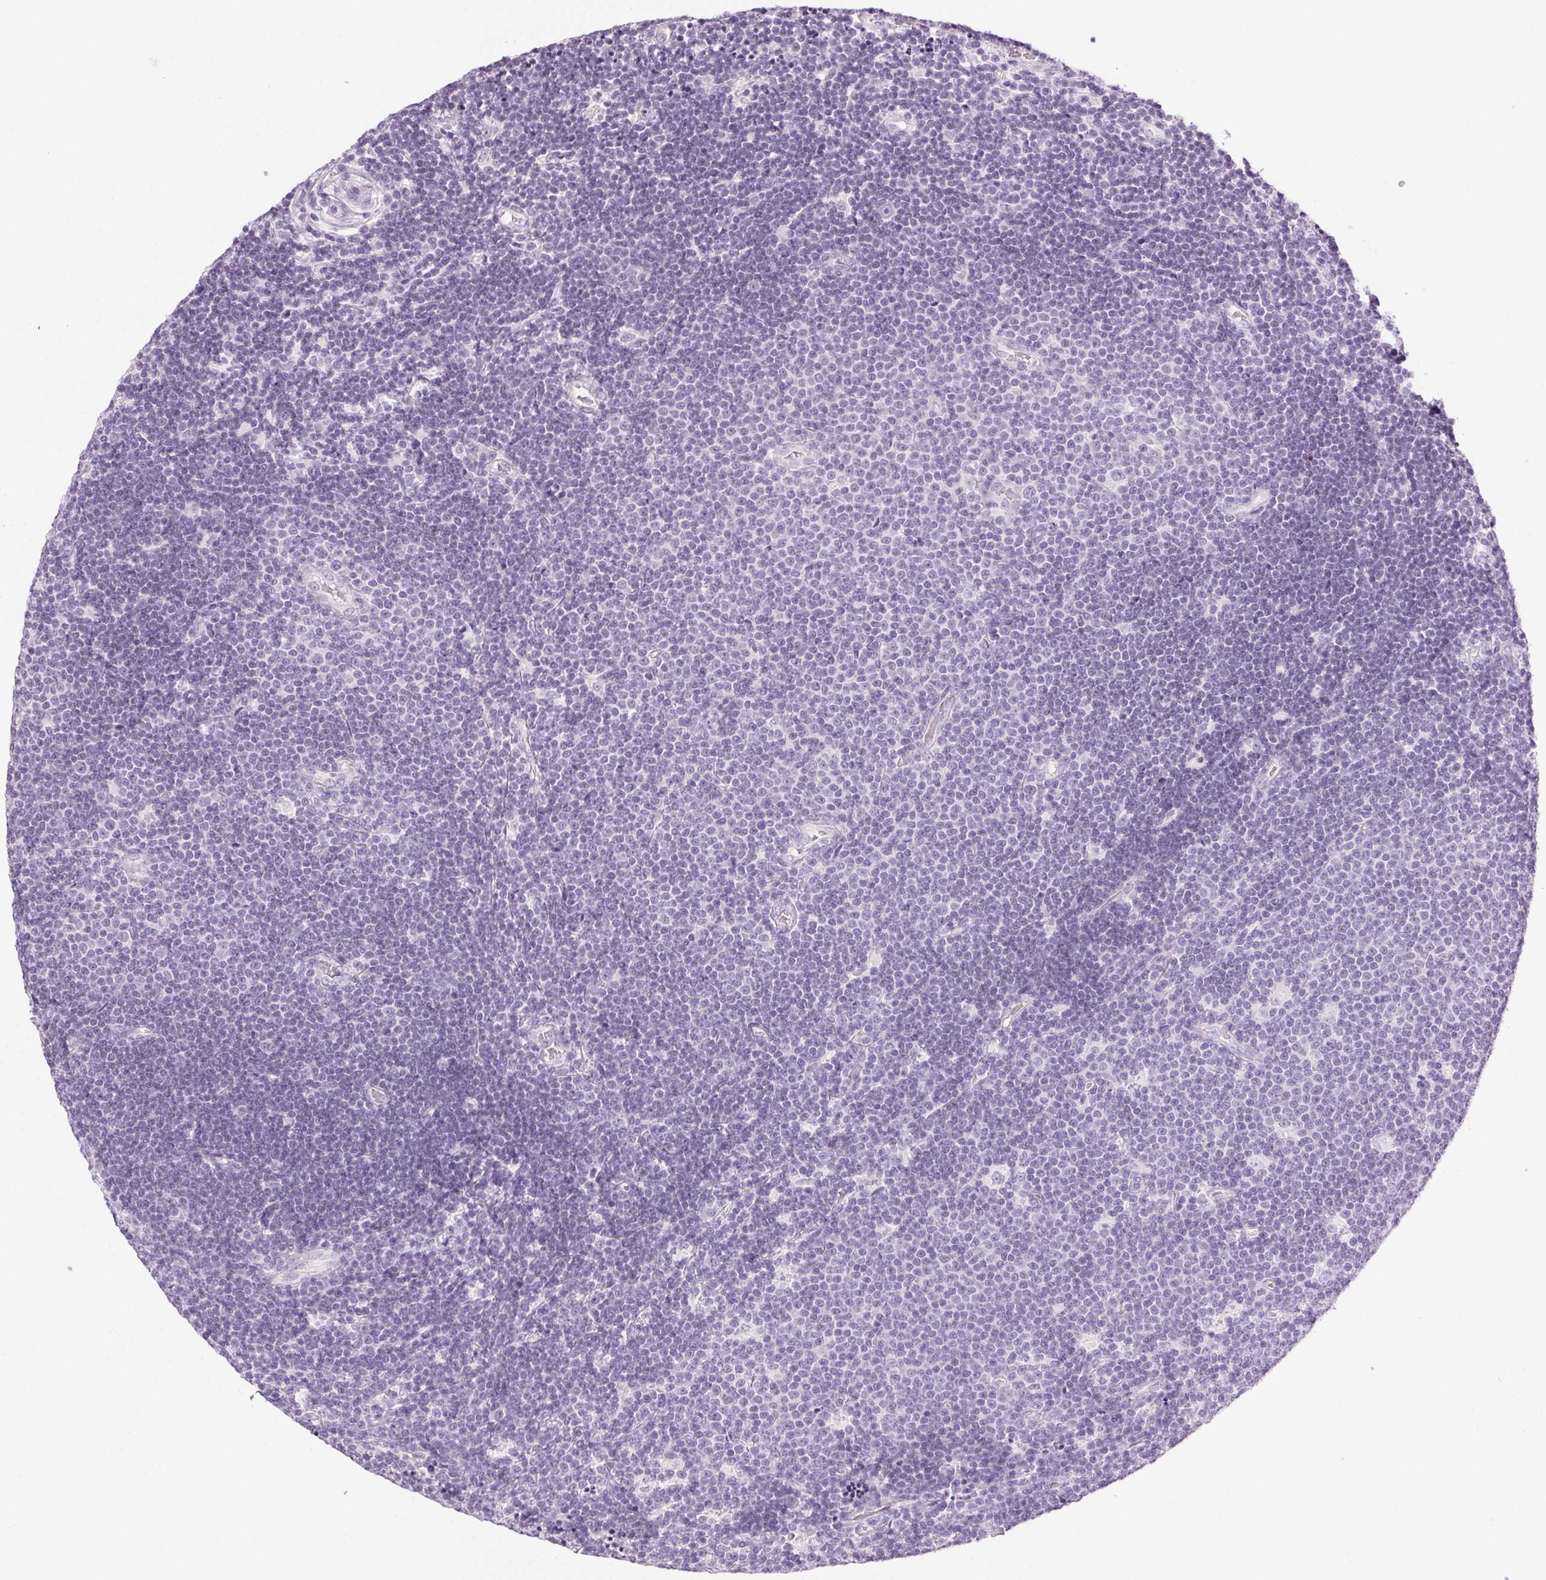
{"staining": {"intensity": "negative", "quantity": "none", "location": "none"}, "tissue": "lymphoma", "cell_type": "Tumor cells", "image_type": "cancer", "snomed": [{"axis": "morphology", "description": "Malignant lymphoma, non-Hodgkin's type, Low grade"}, {"axis": "topography", "description": "Brain"}], "caption": "An immunohistochemistry histopathology image of malignant lymphoma, non-Hodgkin's type (low-grade) is shown. There is no staining in tumor cells of malignant lymphoma, non-Hodgkin's type (low-grade).", "gene": "LRP2", "patient": {"sex": "female", "age": 66}}